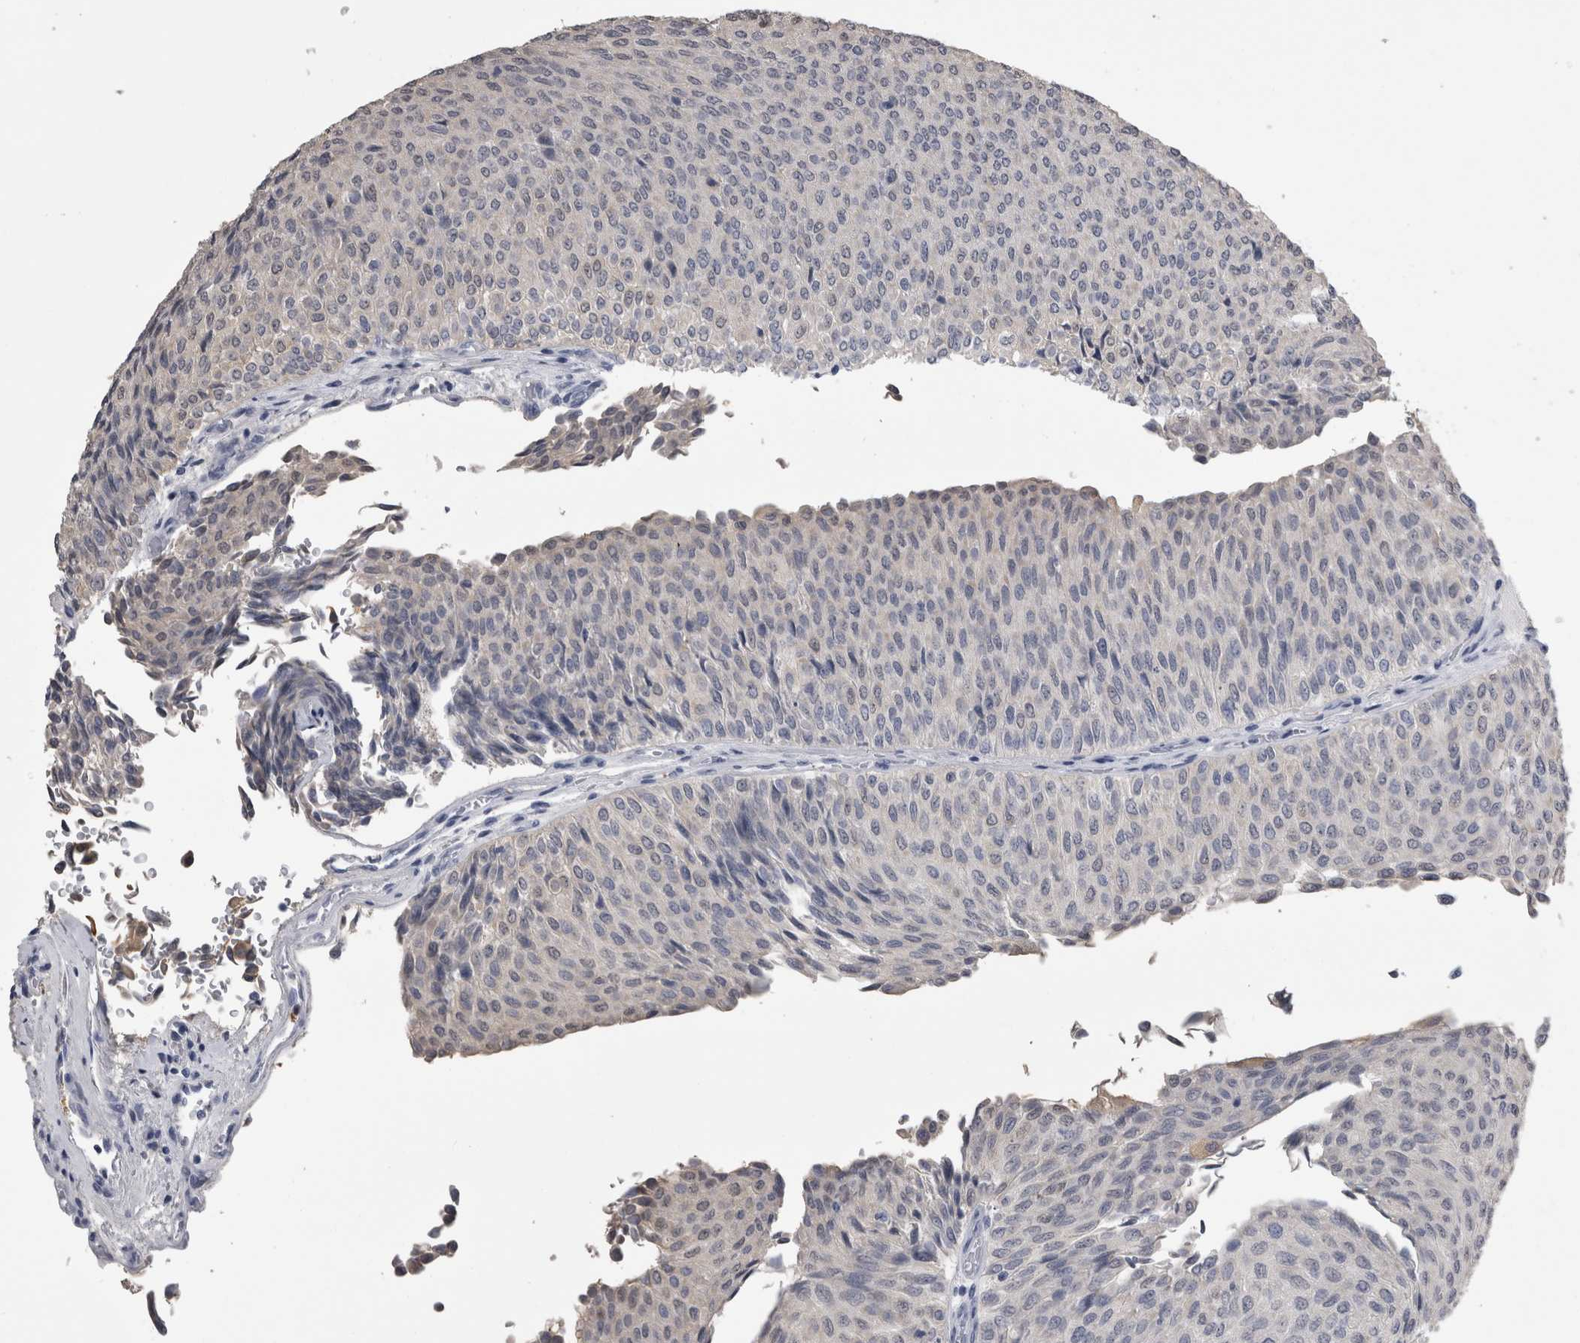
{"staining": {"intensity": "negative", "quantity": "none", "location": "none"}, "tissue": "urothelial cancer", "cell_type": "Tumor cells", "image_type": "cancer", "snomed": [{"axis": "morphology", "description": "Urothelial carcinoma, Low grade"}, {"axis": "topography", "description": "Urinary bladder"}], "caption": "An image of low-grade urothelial carcinoma stained for a protein shows no brown staining in tumor cells. Brightfield microscopy of IHC stained with DAB (3,3'-diaminobenzidine) (brown) and hematoxylin (blue), captured at high magnification.", "gene": "ALDH8A1", "patient": {"sex": "male", "age": 78}}